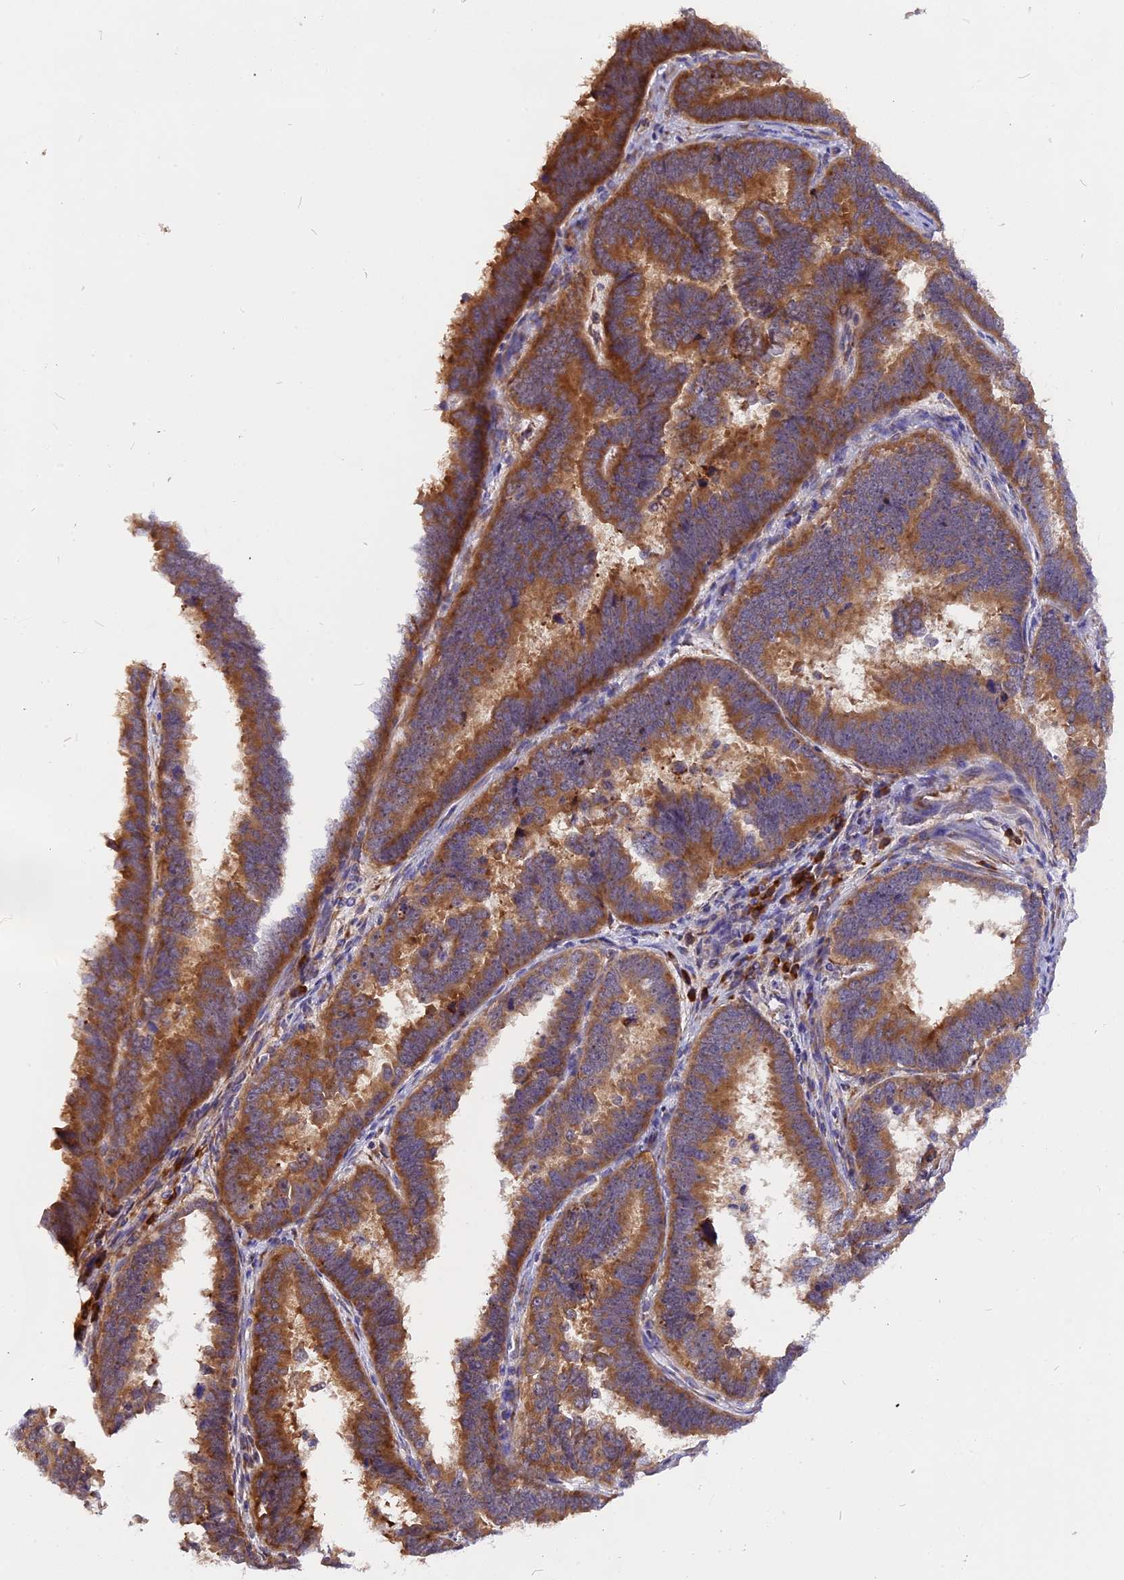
{"staining": {"intensity": "strong", "quantity": ">75%", "location": "cytoplasmic/membranous"}, "tissue": "endometrial cancer", "cell_type": "Tumor cells", "image_type": "cancer", "snomed": [{"axis": "morphology", "description": "Adenocarcinoma, NOS"}, {"axis": "topography", "description": "Endometrium"}], "caption": "Endometrial adenocarcinoma tissue displays strong cytoplasmic/membranous positivity in about >75% of tumor cells", "gene": "GNPTAB", "patient": {"sex": "female", "age": 75}}